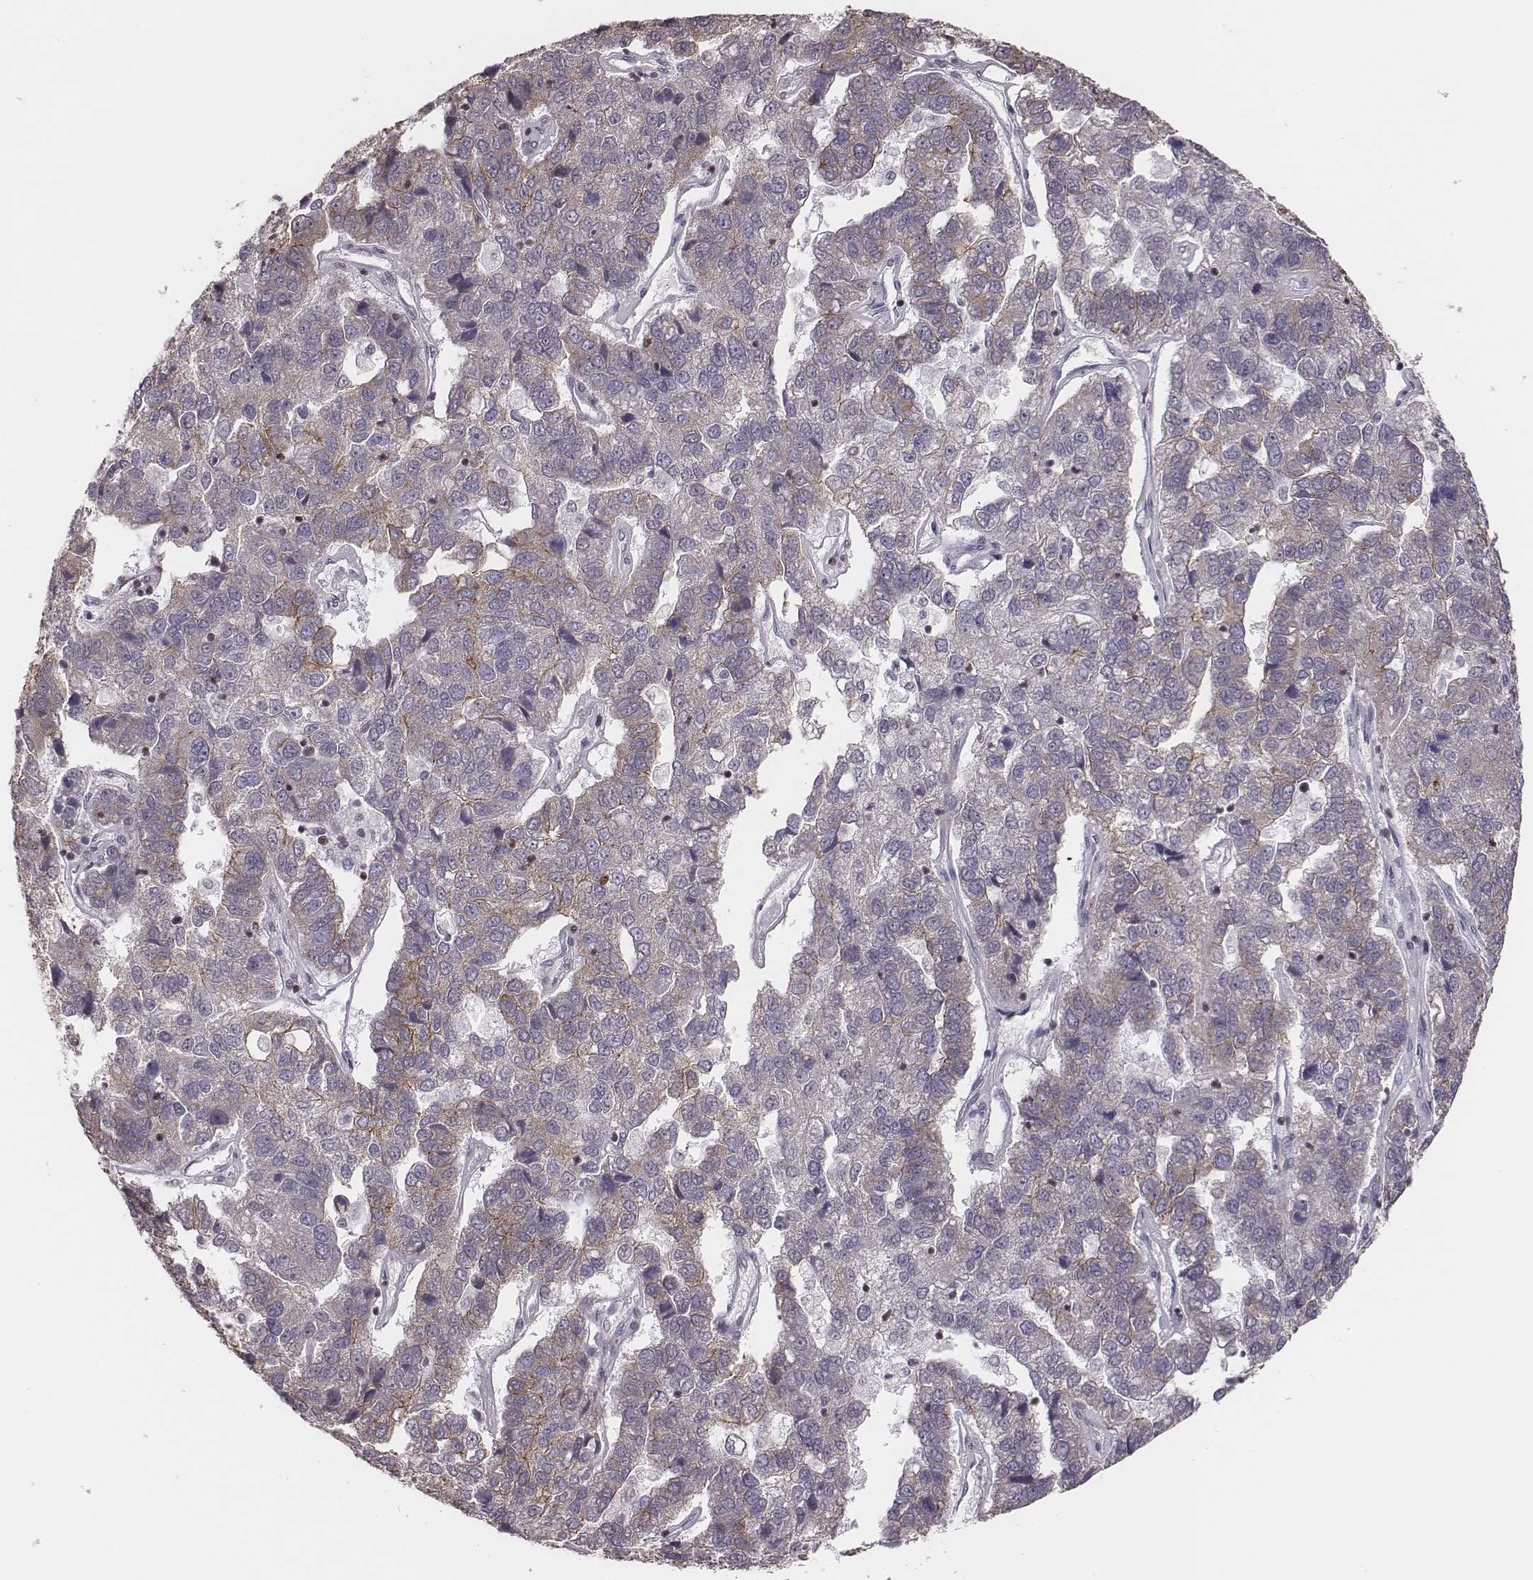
{"staining": {"intensity": "negative", "quantity": "none", "location": "none"}, "tissue": "pancreatic cancer", "cell_type": "Tumor cells", "image_type": "cancer", "snomed": [{"axis": "morphology", "description": "Adenocarcinoma, NOS"}, {"axis": "topography", "description": "Pancreas"}], "caption": "Immunohistochemistry histopathology image of adenocarcinoma (pancreatic) stained for a protein (brown), which exhibits no expression in tumor cells.", "gene": "WDR59", "patient": {"sex": "female", "age": 61}}